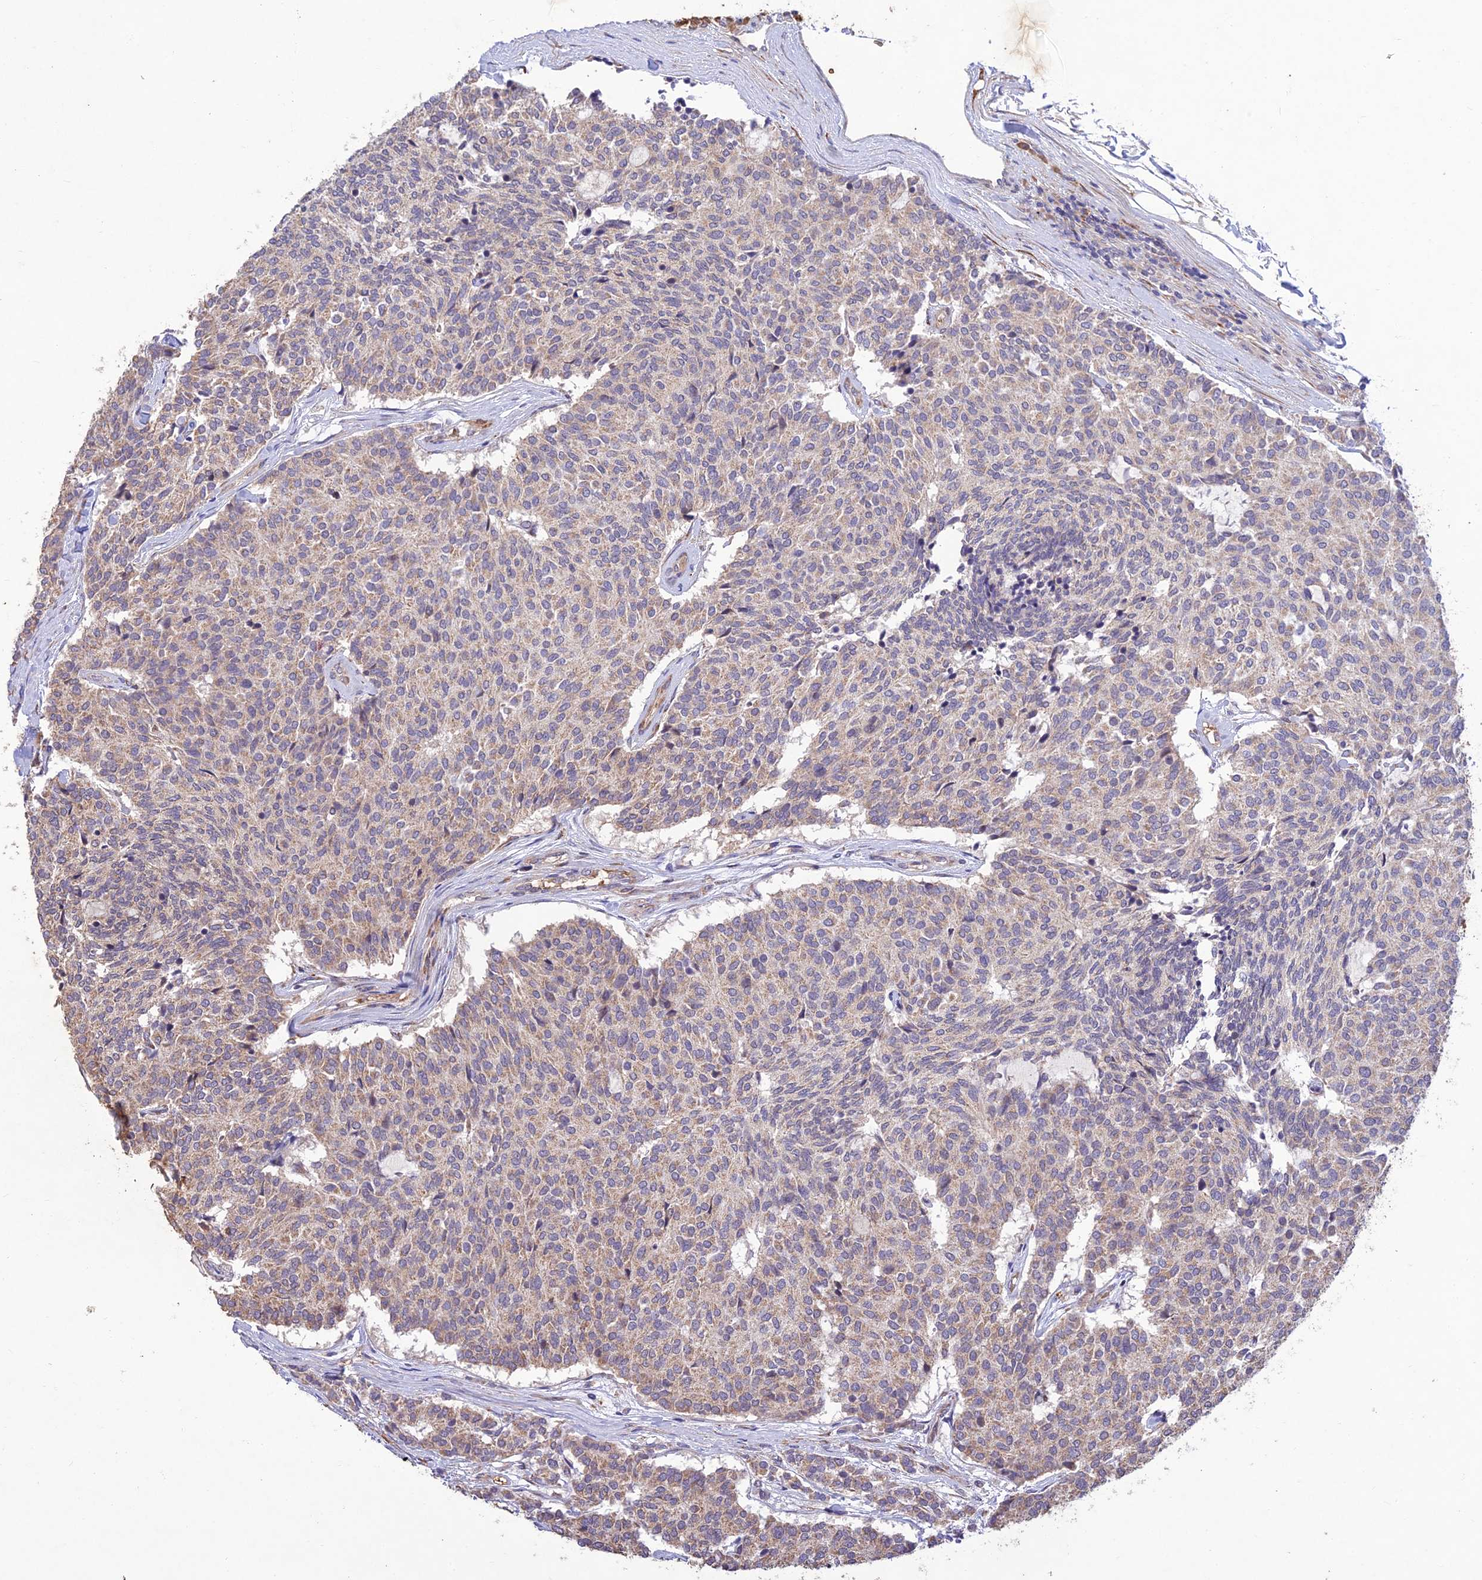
{"staining": {"intensity": "weak", "quantity": "<25%", "location": "cytoplasmic/membranous"}, "tissue": "carcinoid", "cell_type": "Tumor cells", "image_type": "cancer", "snomed": [{"axis": "morphology", "description": "Carcinoid, malignant, NOS"}, {"axis": "topography", "description": "Pancreas"}], "caption": "Malignant carcinoid stained for a protein using immunohistochemistry displays no expression tumor cells.", "gene": "PPP1R11", "patient": {"sex": "female", "age": 54}}